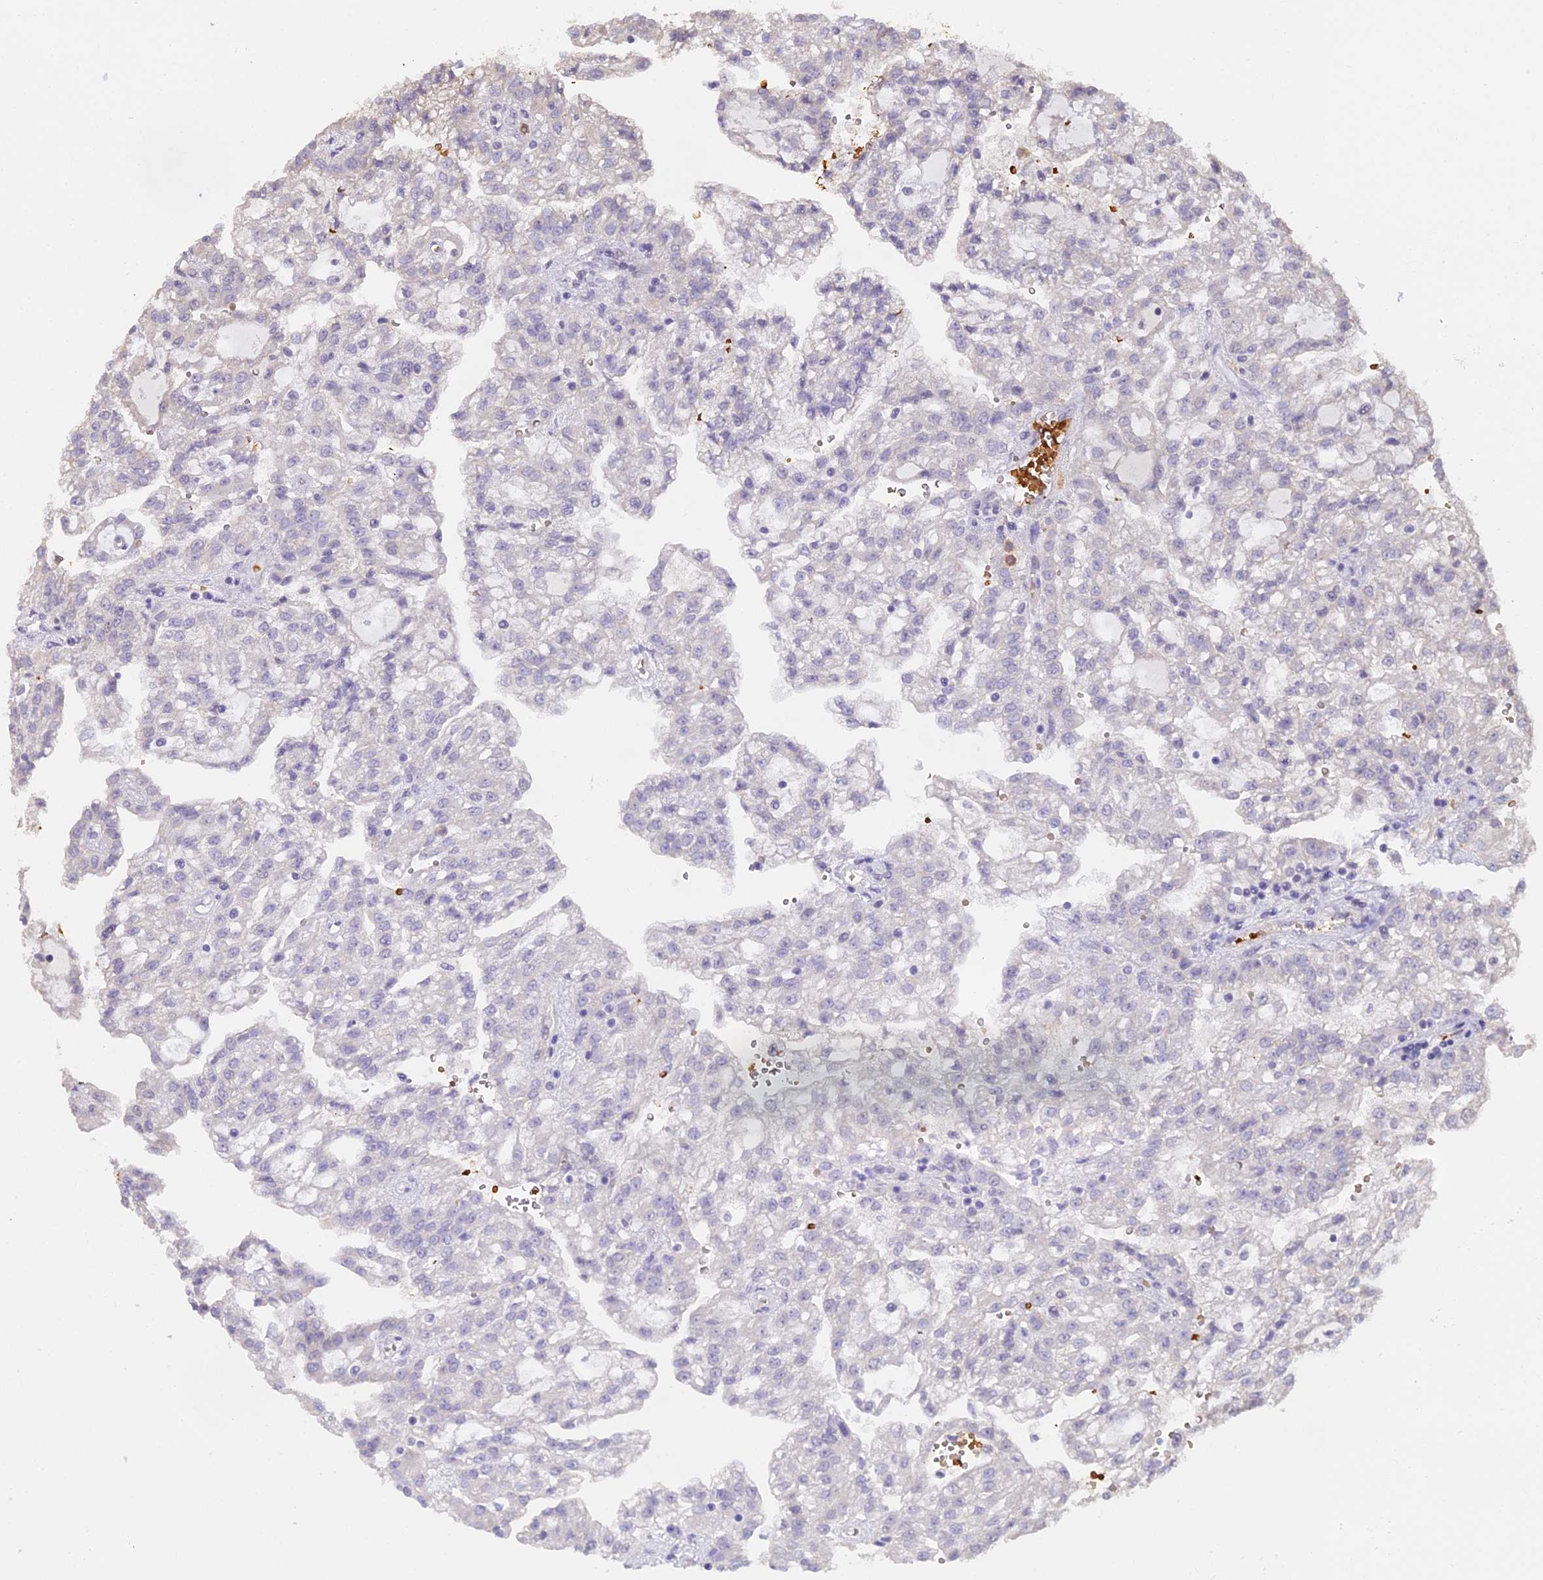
{"staining": {"intensity": "negative", "quantity": "none", "location": "none"}, "tissue": "renal cancer", "cell_type": "Tumor cells", "image_type": "cancer", "snomed": [{"axis": "morphology", "description": "Adenocarcinoma, NOS"}, {"axis": "topography", "description": "Kidney"}], "caption": "IHC histopathology image of neoplastic tissue: renal adenocarcinoma stained with DAB (3,3'-diaminobenzidine) exhibits no significant protein staining in tumor cells.", "gene": "ZDBF2", "patient": {"sex": "male", "age": 63}}